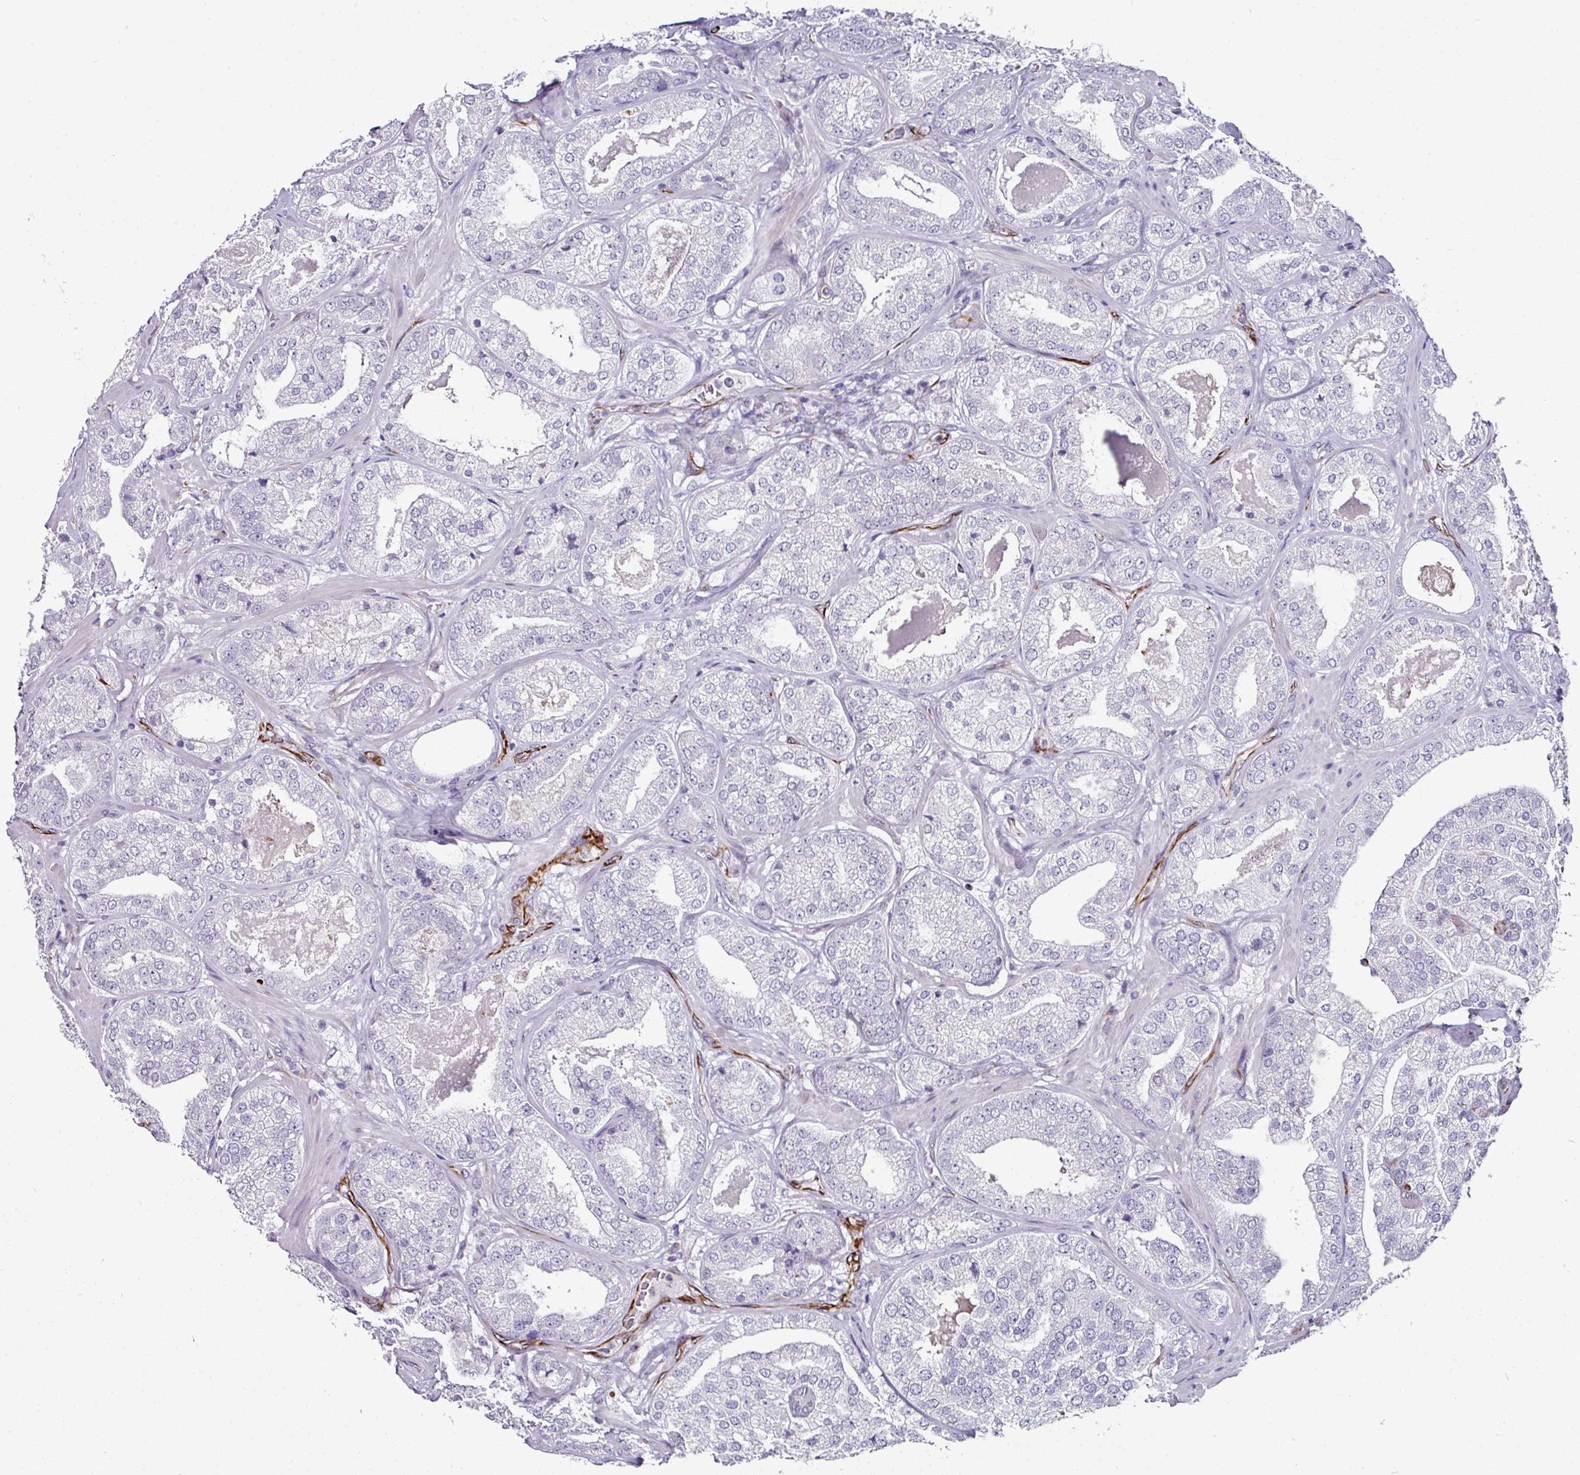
{"staining": {"intensity": "negative", "quantity": "none", "location": "none"}, "tissue": "prostate cancer", "cell_type": "Tumor cells", "image_type": "cancer", "snomed": [{"axis": "morphology", "description": "Adenocarcinoma, High grade"}, {"axis": "topography", "description": "Prostate"}], "caption": "Immunohistochemistry photomicrograph of neoplastic tissue: human high-grade adenocarcinoma (prostate) stained with DAB (3,3'-diaminobenzidine) displays no significant protein expression in tumor cells.", "gene": "TMPRSS9", "patient": {"sex": "male", "age": 63}}